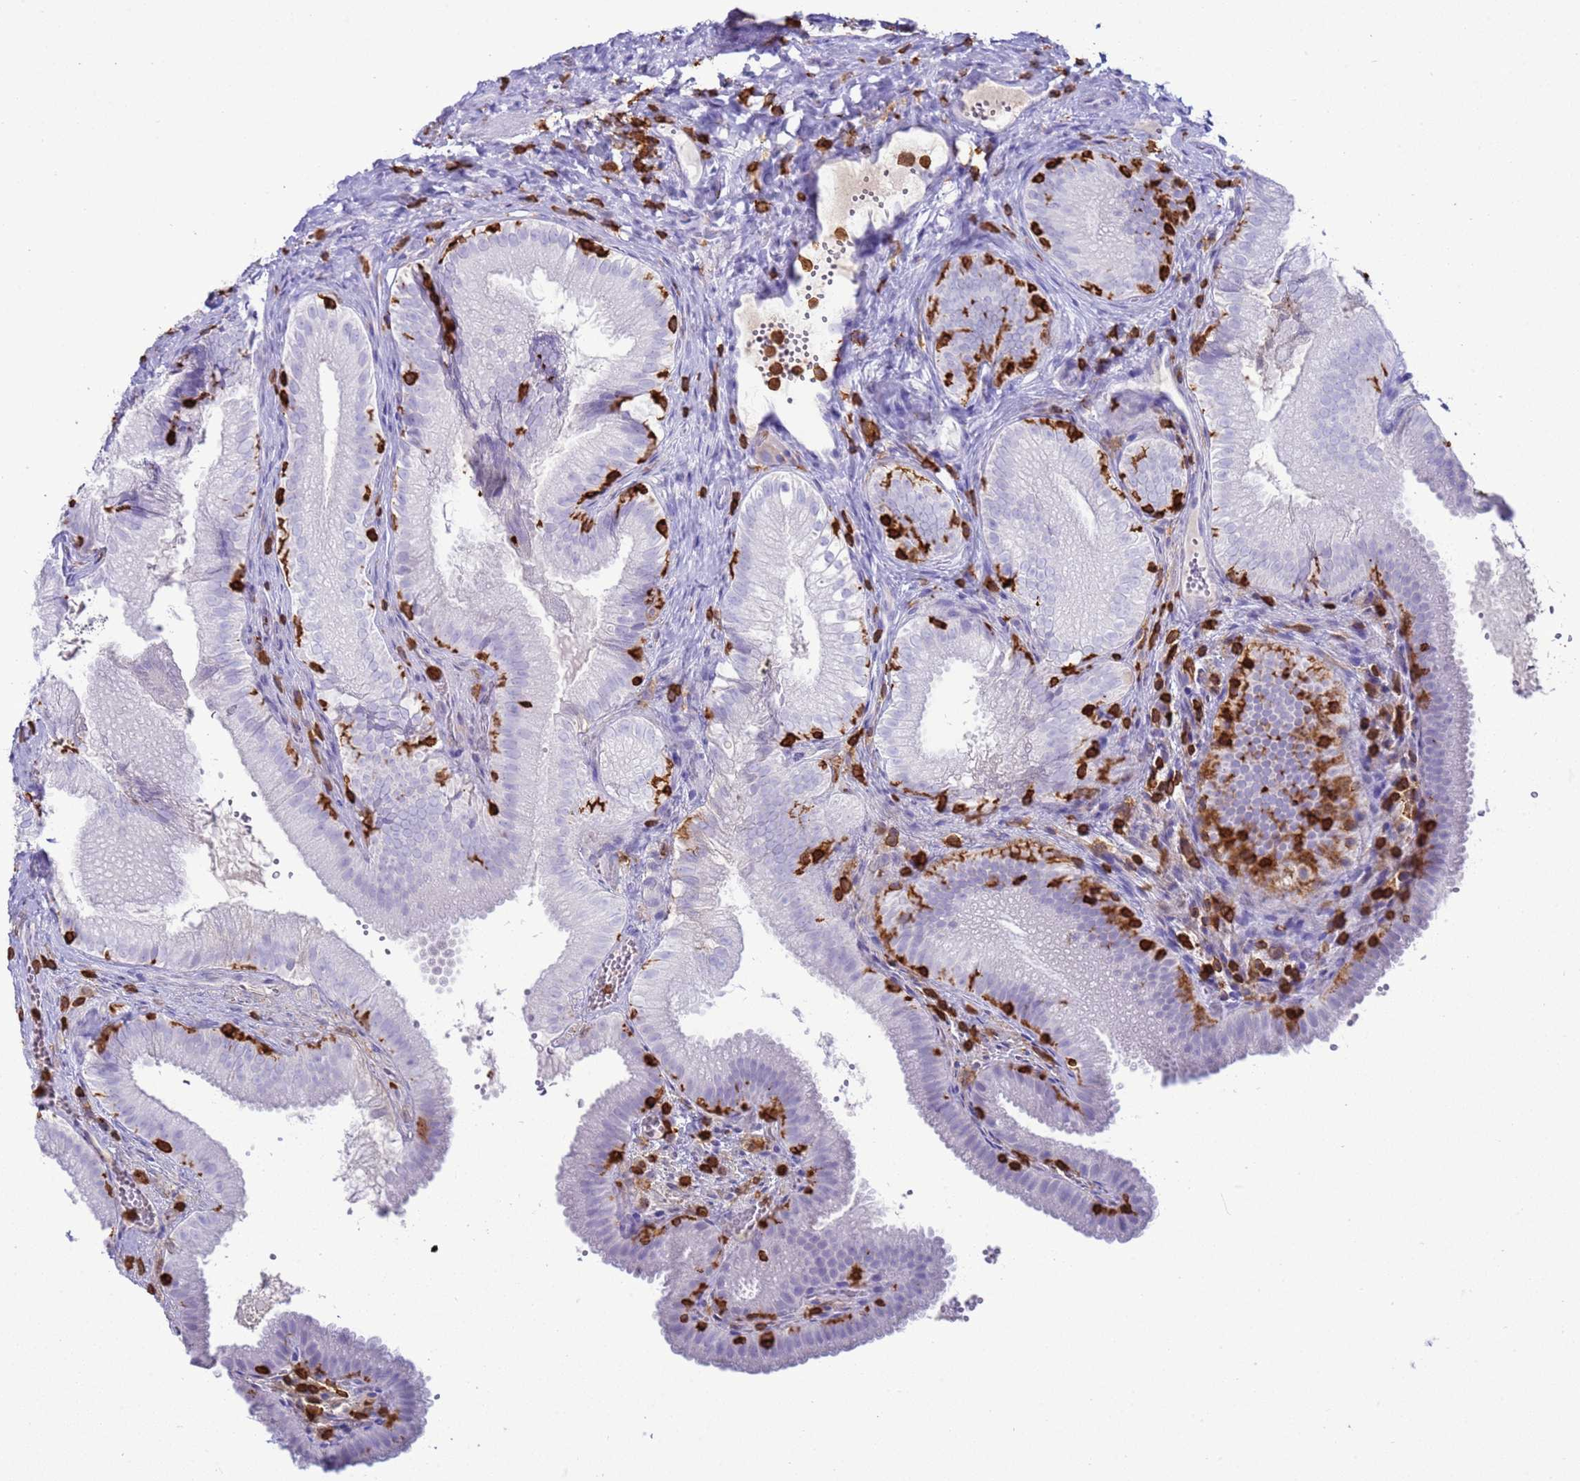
{"staining": {"intensity": "negative", "quantity": "none", "location": "none"}, "tissue": "gallbladder", "cell_type": "Glandular cells", "image_type": "normal", "snomed": [{"axis": "morphology", "description": "Normal tissue, NOS"}, {"axis": "topography", "description": "Gallbladder"}], "caption": "This is an immunohistochemistry photomicrograph of normal gallbladder. There is no expression in glandular cells.", "gene": "IRF5", "patient": {"sex": "female", "age": 30}}